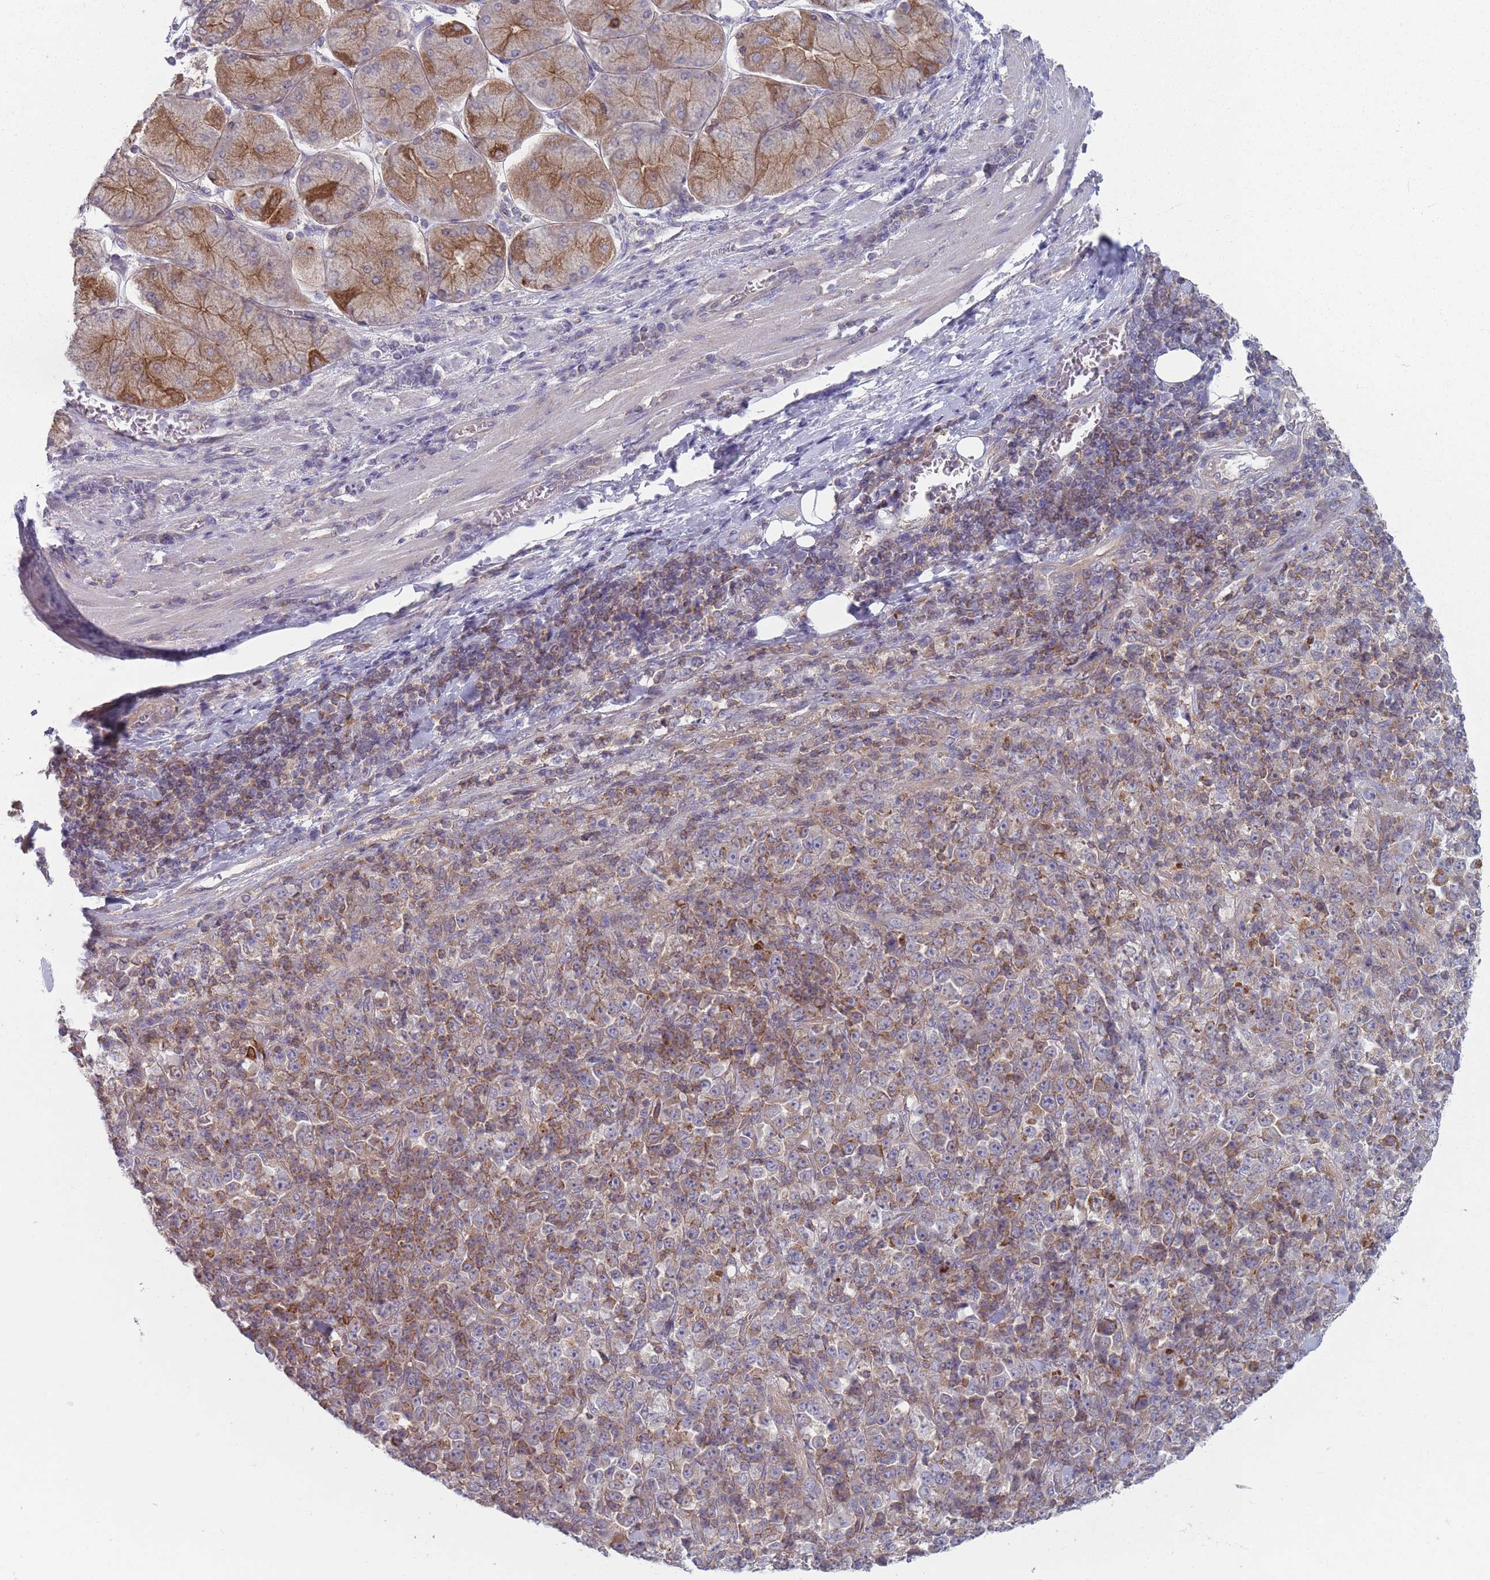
{"staining": {"intensity": "moderate", "quantity": ">75%", "location": "cytoplasmic/membranous"}, "tissue": "stomach cancer", "cell_type": "Tumor cells", "image_type": "cancer", "snomed": [{"axis": "morphology", "description": "Normal tissue, NOS"}, {"axis": "morphology", "description": "Adenocarcinoma, NOS"}, {"axis": "topography", "description": "Stomach, upper"}, {"axis": "topography", "description": "Stomach"}], "caption": "This histopathology image shows immunohistochemistry staining of stomach cancer (adenocarcinoma), with medium moderate cytoplasmic/membranous staining in about >75% of tumor cells.", "gene": "HSBP1L1", "patient": {"sex": "male", "age": 59}}